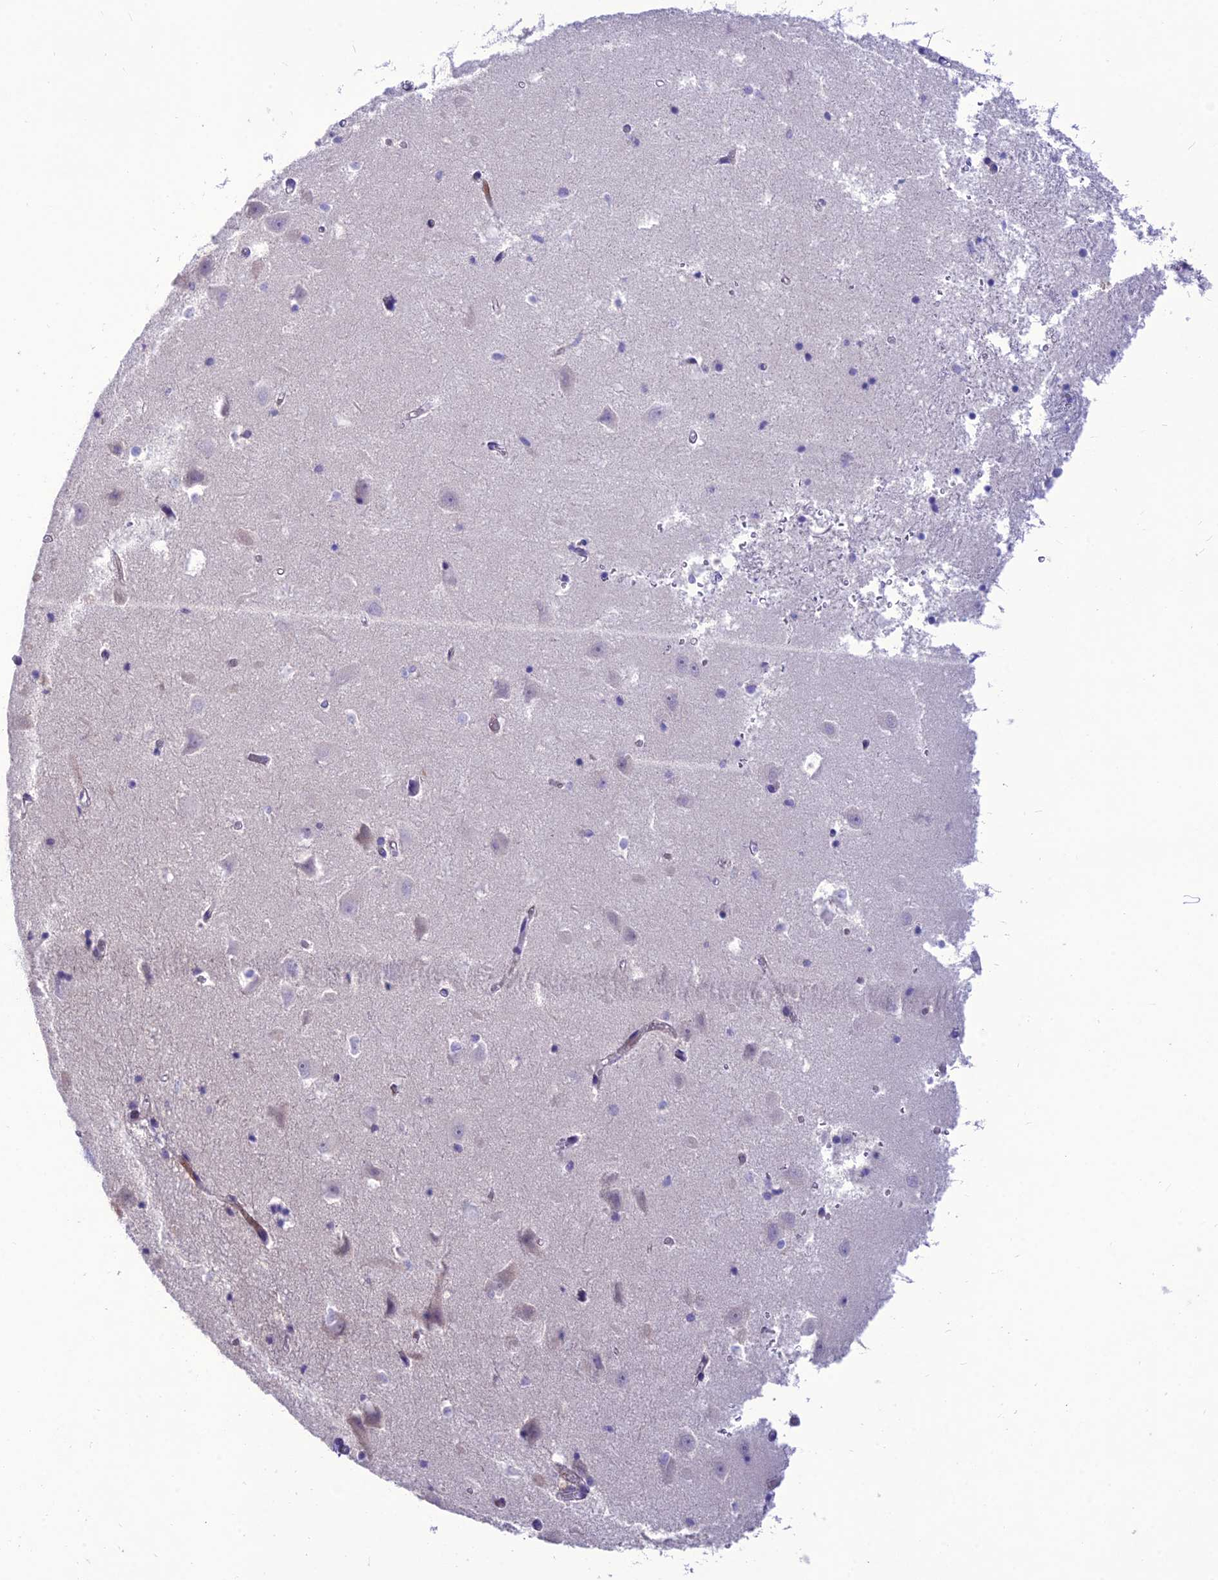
{"staining": {"intensity": "negative", "quantity": "none", "location": "none"}, "tissue": "hippocampus", "cell_type": "Glial cells", "image_type": "normal", "snomed": [{"axis": "morphology", "description": "Normal tissue, NOS"}, {"axis": "topography", "description": "Hippocampus"}], "caption": "Immunohistochemistry micrograph of benign hippocampus: human hippocampus stained with DAB reveals no significant protein expression in glial cells. (DAB immunohistochemistry, high magnification).", "gene": "TEKT3", "patient": {"sex": "male", "age": 70}}